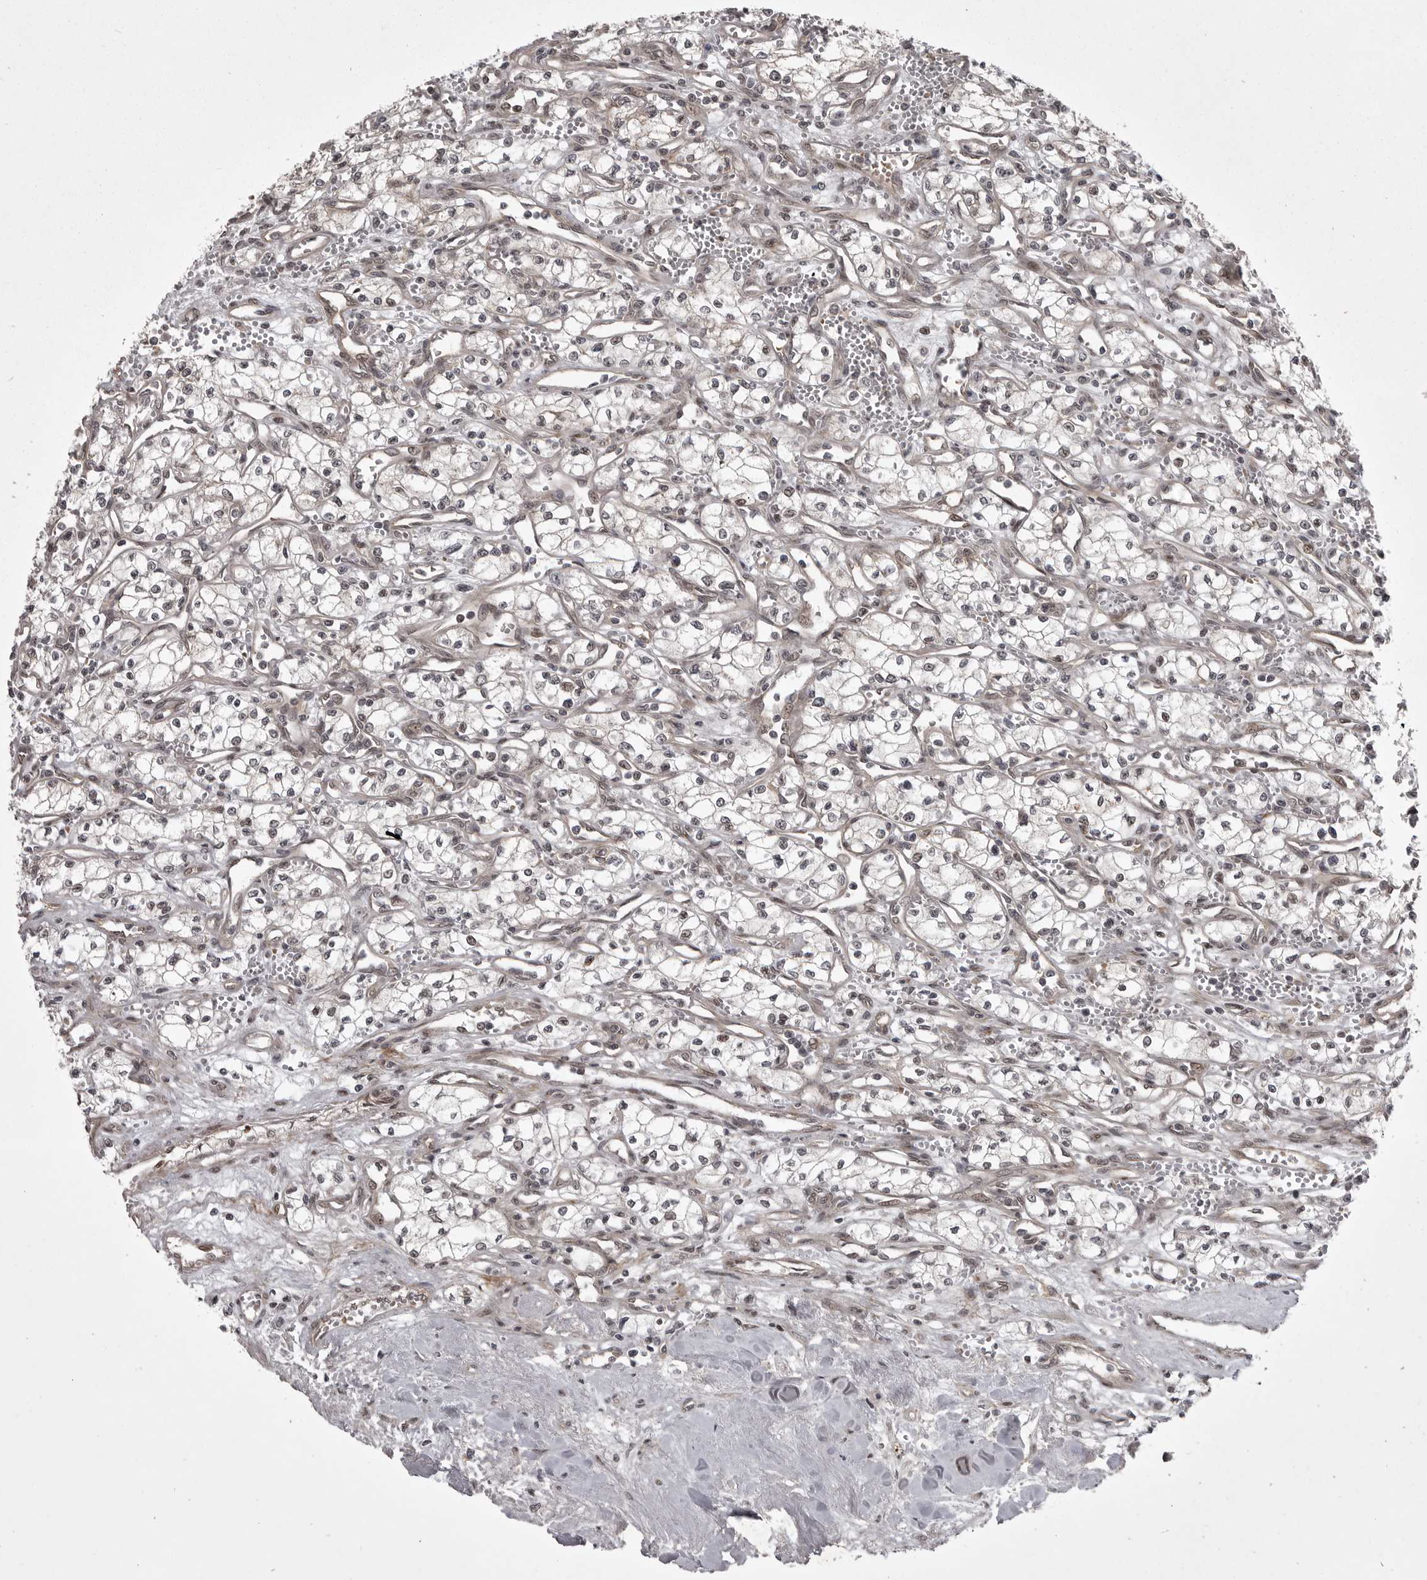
{"staining": {"intensity": "weak", "quantity": "25%-75%", "location": "nuclear"}, "tissue": "renal cancer", "cell_type": "Tumor cells", "image_type": "cancer", "snomed": [{"axis": "morphology", "description": "Adenocarcinoma, NOS"}, {"axis": "topography", "description": "Kidney"}], "caption": "A high-resolution histopathology image shows immunohistochemistry staining of adenocarcinoma (renal), which demonstrates weak nuclear staining in about 25%-75% of tumor cells.", "gene": "SNX16", "patient": {"sex": "male", "age": 59}}